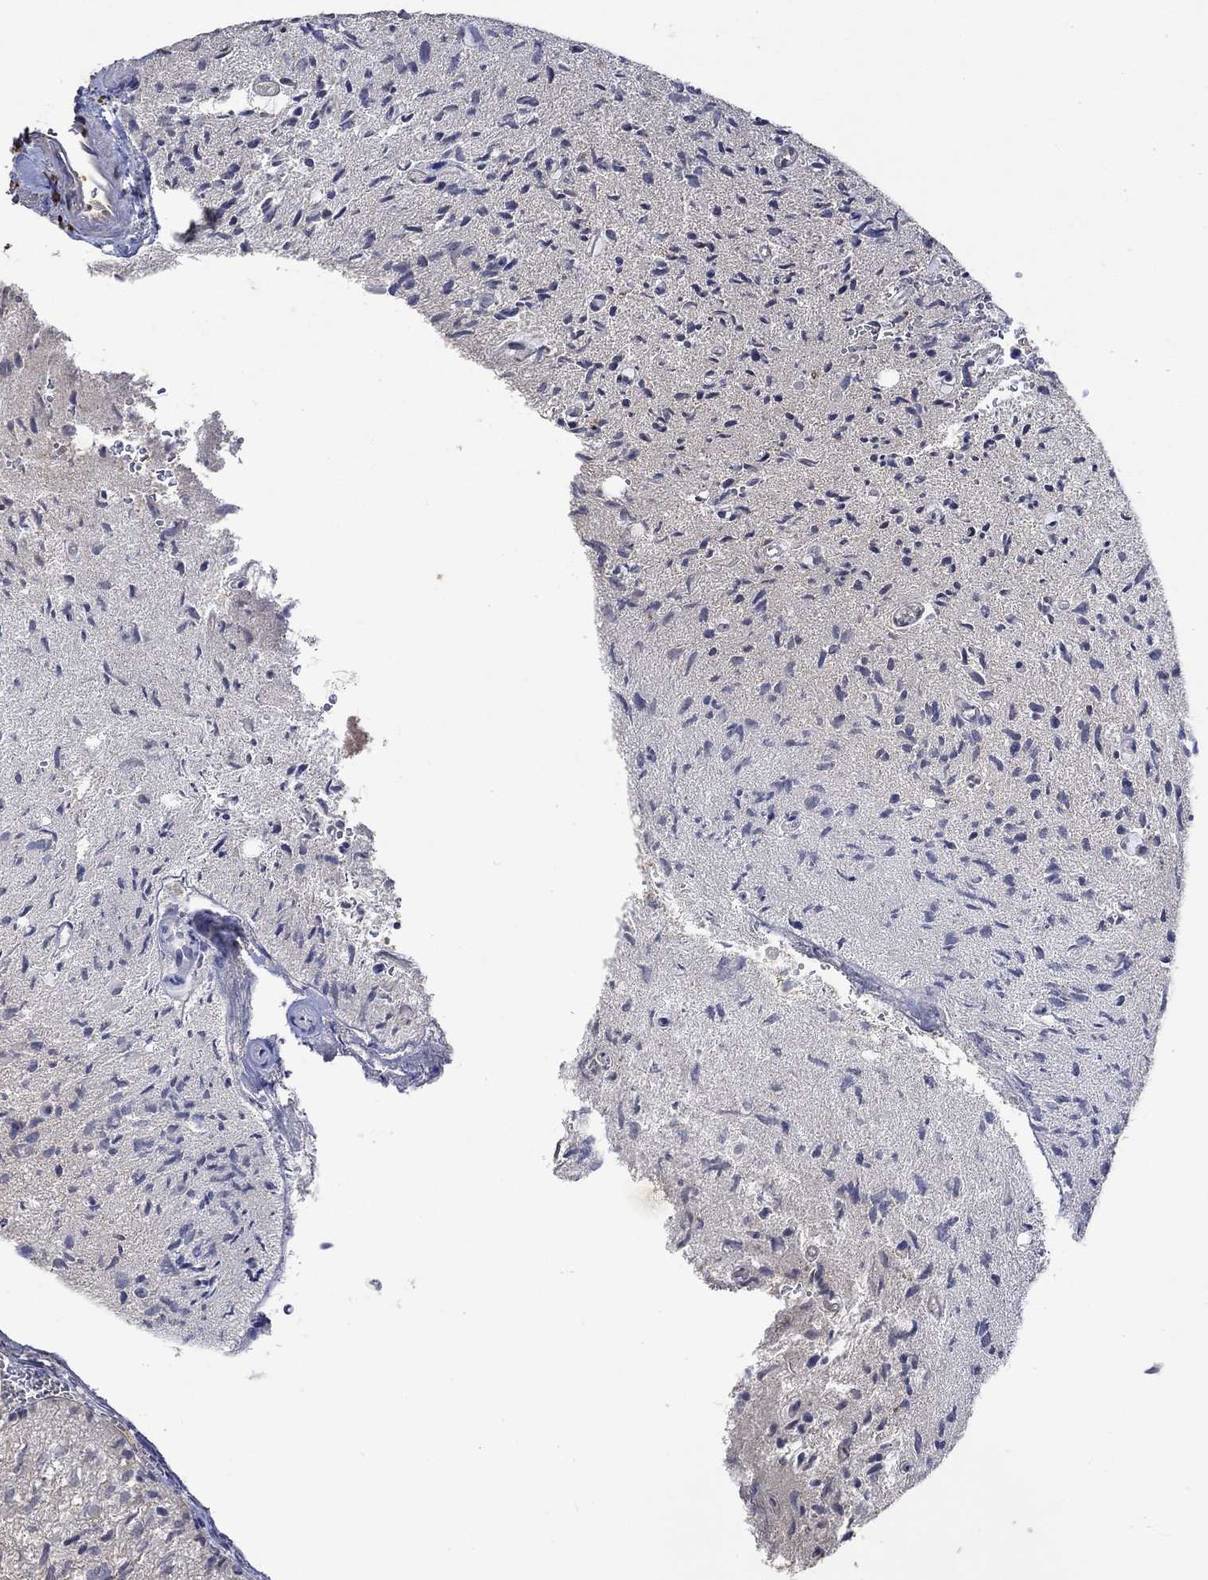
{"staining": {"intensity": "negative", "quantity": "none", "location": "none"}, "tissue": "glioma", "cell_type": "Tumor cells", "image_type": "cancer", "snomed": [{"axis": "morphology", "description": "Glioma, malignant, High grade"}, {"axis": "topography", "description": "Brain"}], "caption": "DAB (3,3'-diaminobenzidine) immunohistochemical staining of glioma reveals no significant staining in tumor cells.", "gene": "PTPN20", "patient": {"sex": "male", "age": 64}}